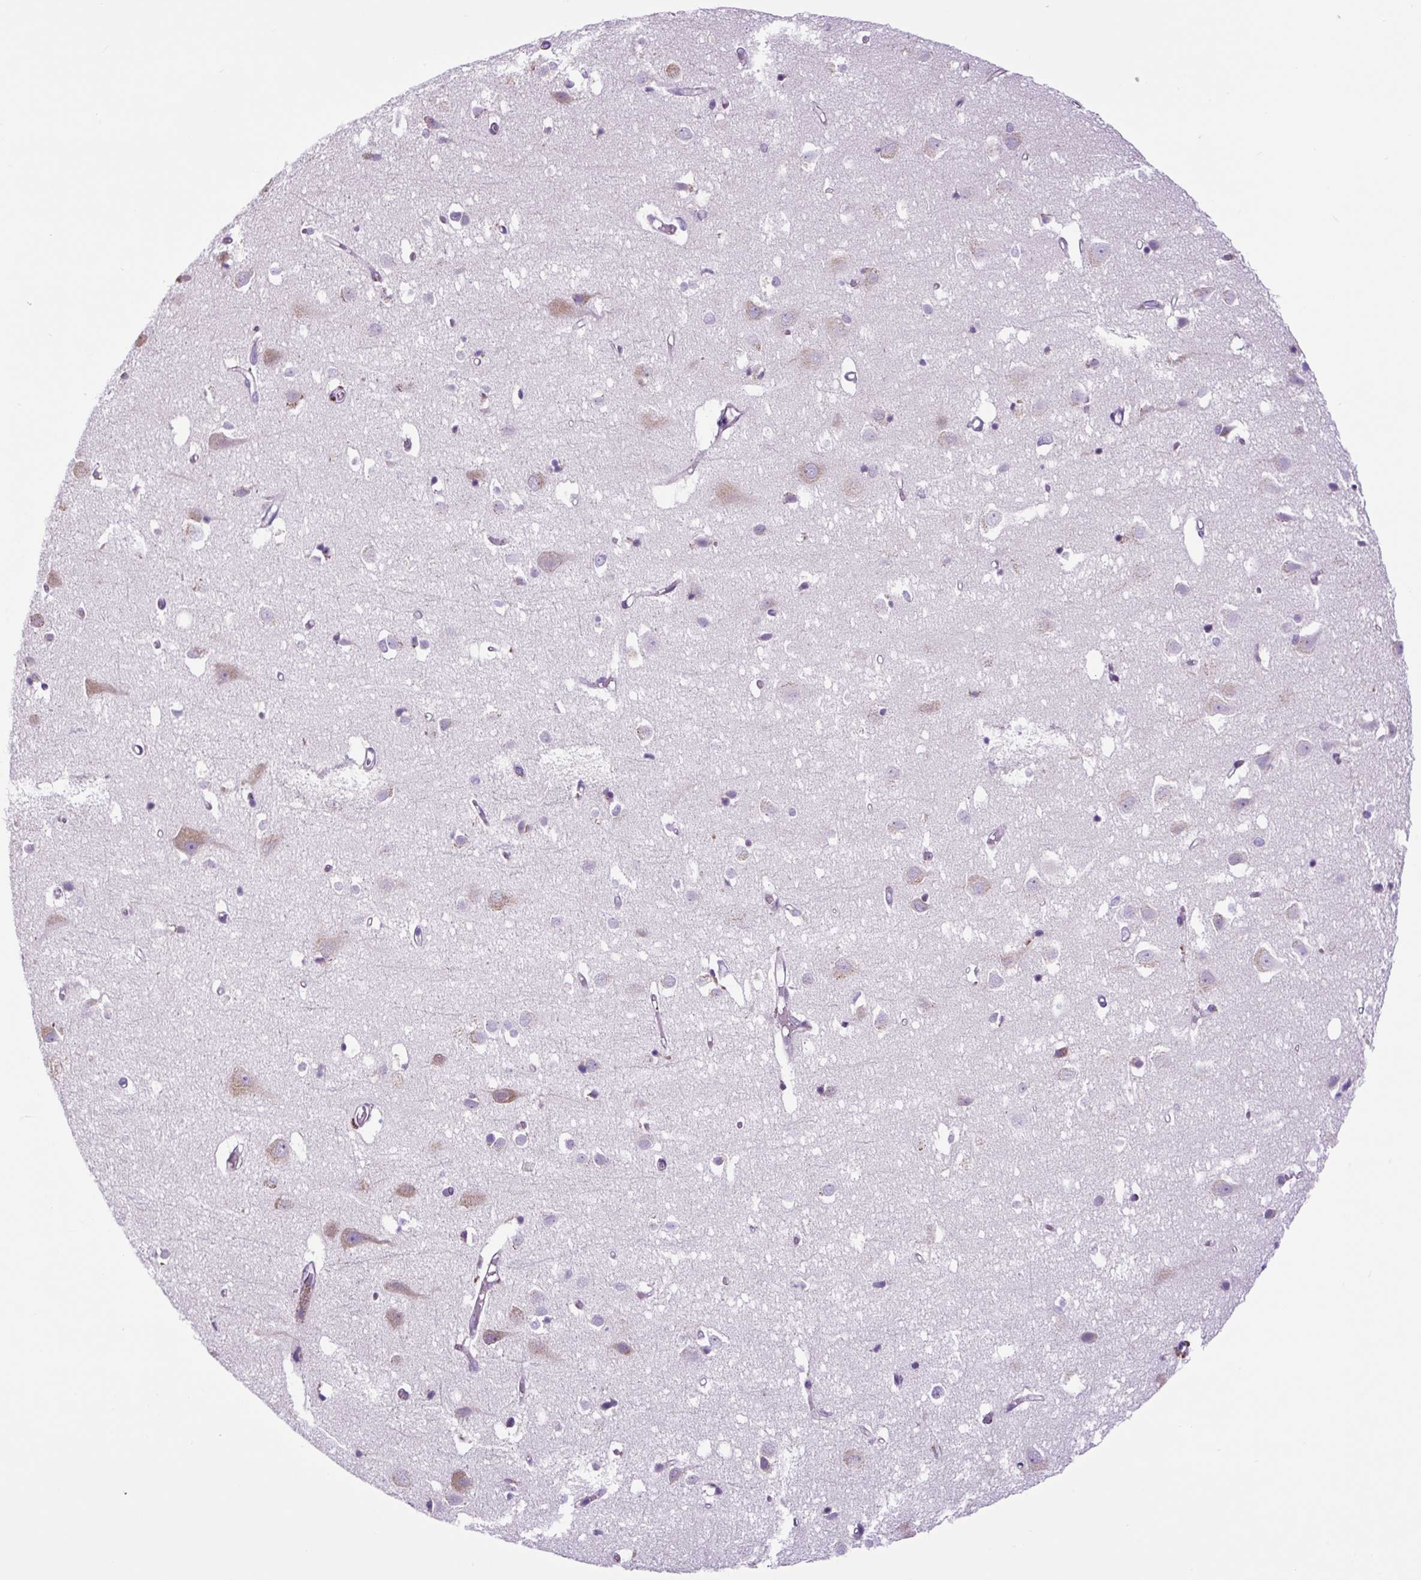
{"staining": {"intensity": "weak", "quantity": "25%-75%", "location": "cytoplasmic/membranous"}, "tissue": "cerebral cortex", "cell_type": "Endothelial cells", "image_type": "normal", "snomed": [{"axis": "morphology", "description": "Normal tissue, NOS"}, {"axis": "topography", "description": "Cerebral cortex"}], "caption": "IHC of normal cerebral cortex shows low levels of weak cytoplasmic/membranous staining in about 25%-75% of endothelial cells.", "gene": "GORASP1", "patient": {"sex": "male", "age": 70}}